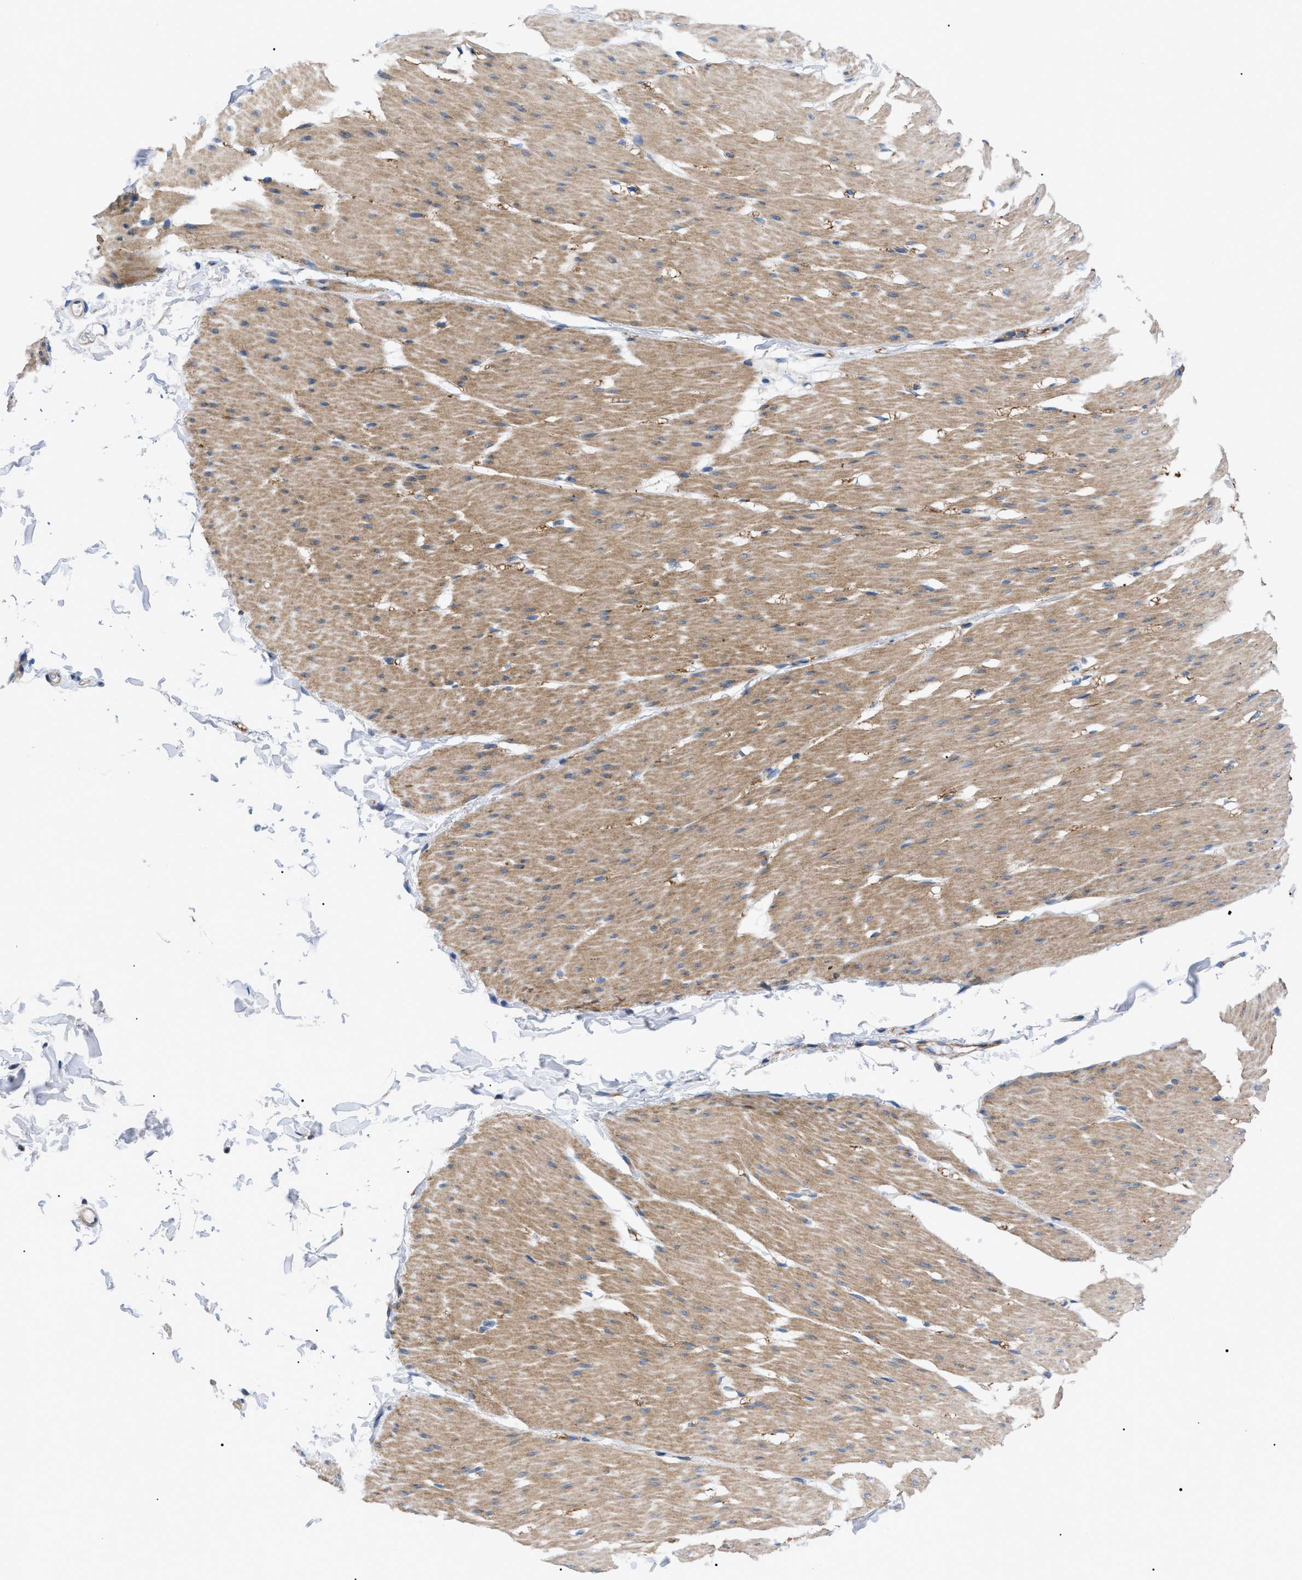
{"staining": {"intensity": "moderate", "quantity": ">75%", "location": "cytoplasmic/membranous"}, "tissue": "smooth muscle", "cell_type": "Smooth muscle cells", "image_type": "normal", "snomed": [{"axis": "morphology", "description": "Normal tissue, NOS"}, {"axis": "topography", "description": "Smooth muscle"}, {"axis": "topography", "description": "Colon"}], "caption": "Immunohistochemistry (DAB) staining of normal human smooth muscle reveals moderate cytoplasmic/membranous protein expression in about >75% of smooth muscle cells.", "gene": "HSPB8", "patient": {"sex": "male", "age": 67}}